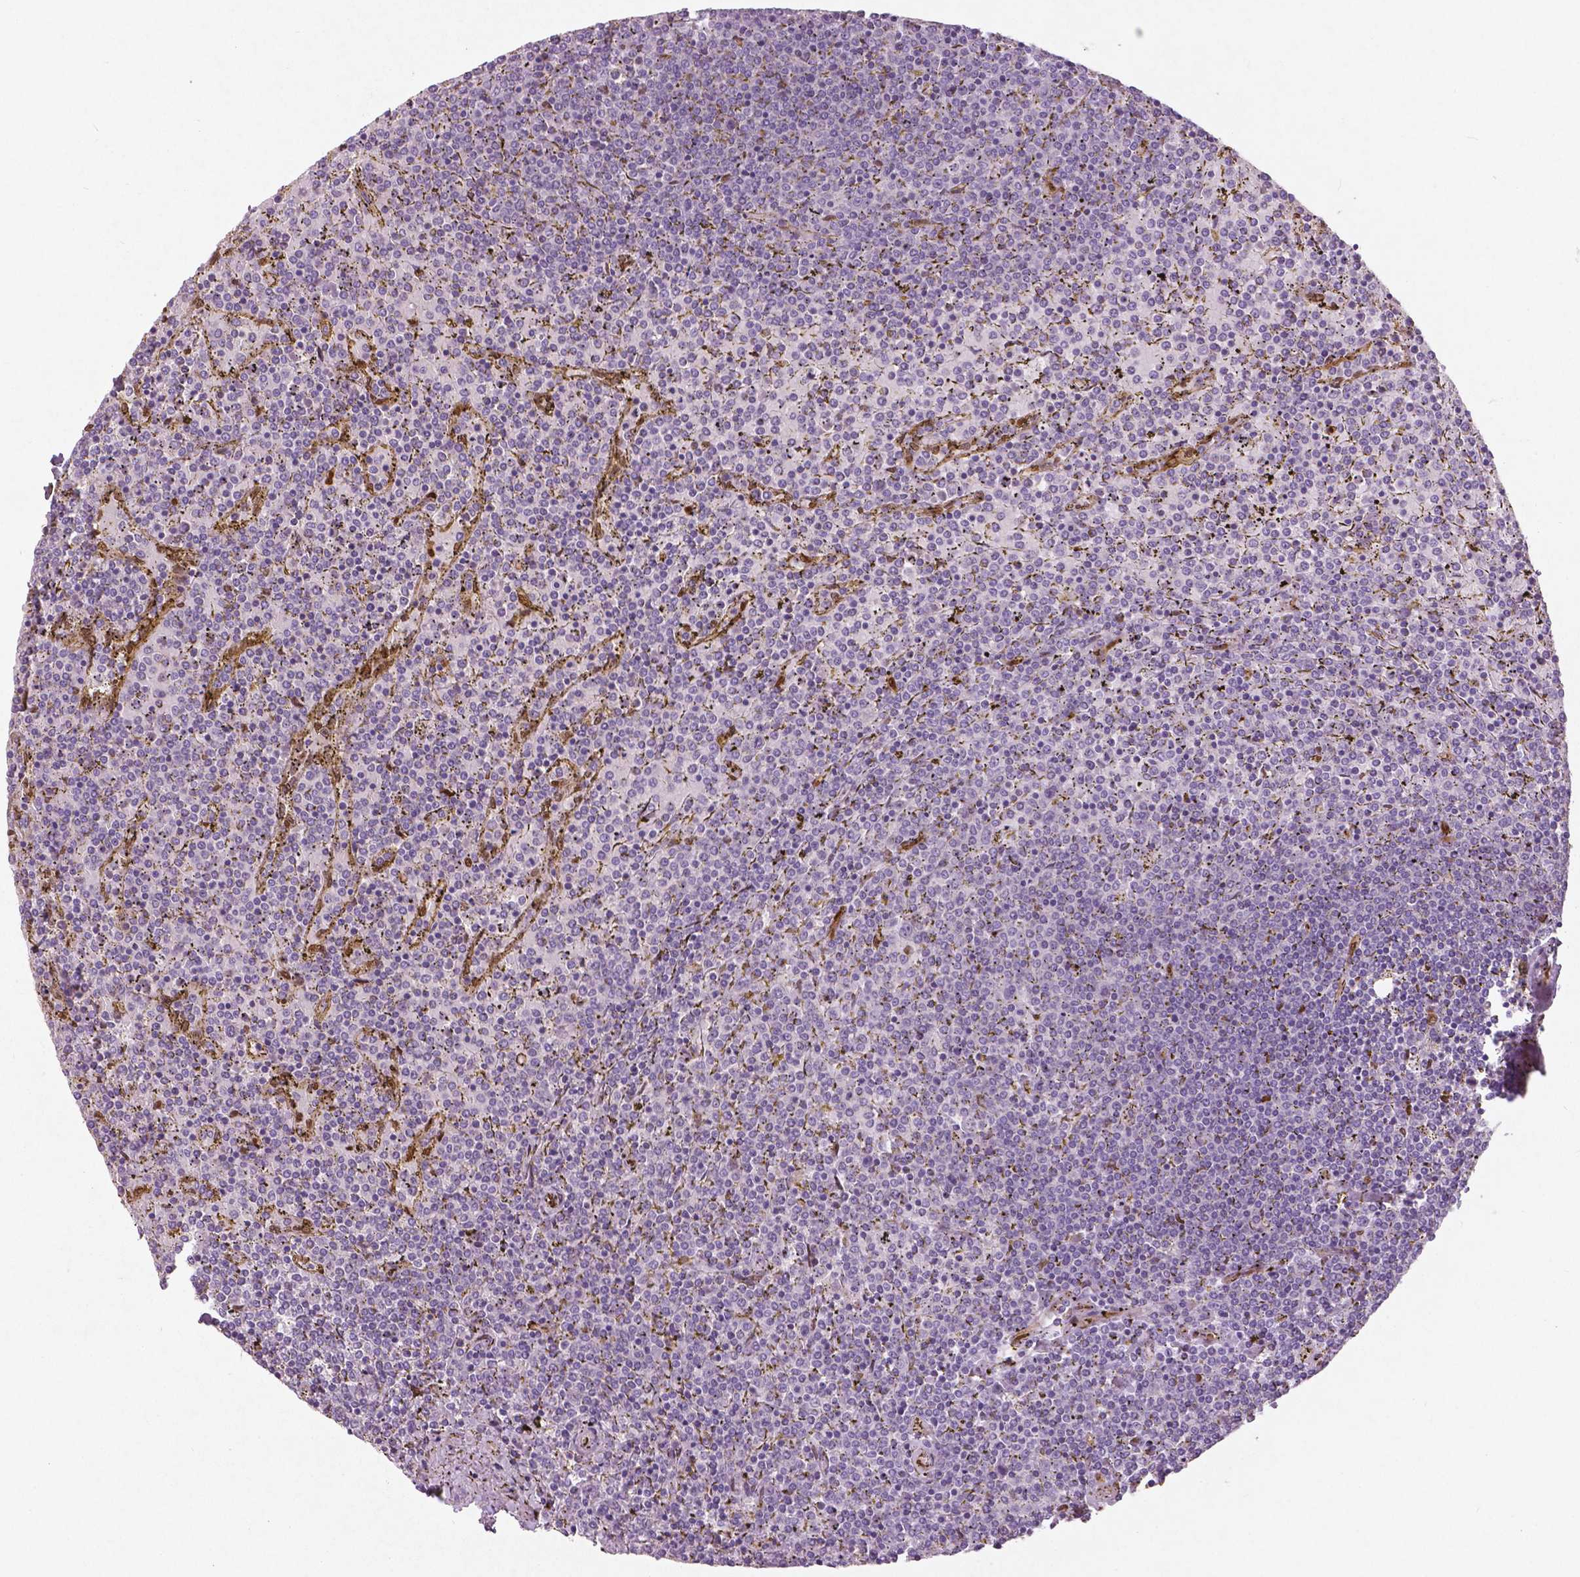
{"staining": {"intensity": "negative", "quantity": "none", "location": "none"}, "tissue": "lymphoma", "cell_type": "Tumor cells", "image_type": "cancer", "snomed": [{"axis": "morphology", "description": "Malignant lymphoma, non-Hodgkin's type, Low grade"}, {"axis": "topography", "description": "Spleen"}], "caption": "Tumor cells show no significant expression in malignant lymphoma, non-Hodgkin's type (low-grade).", "gene": "WWTR1", "patient": {"sex": "female", "age": 77}}